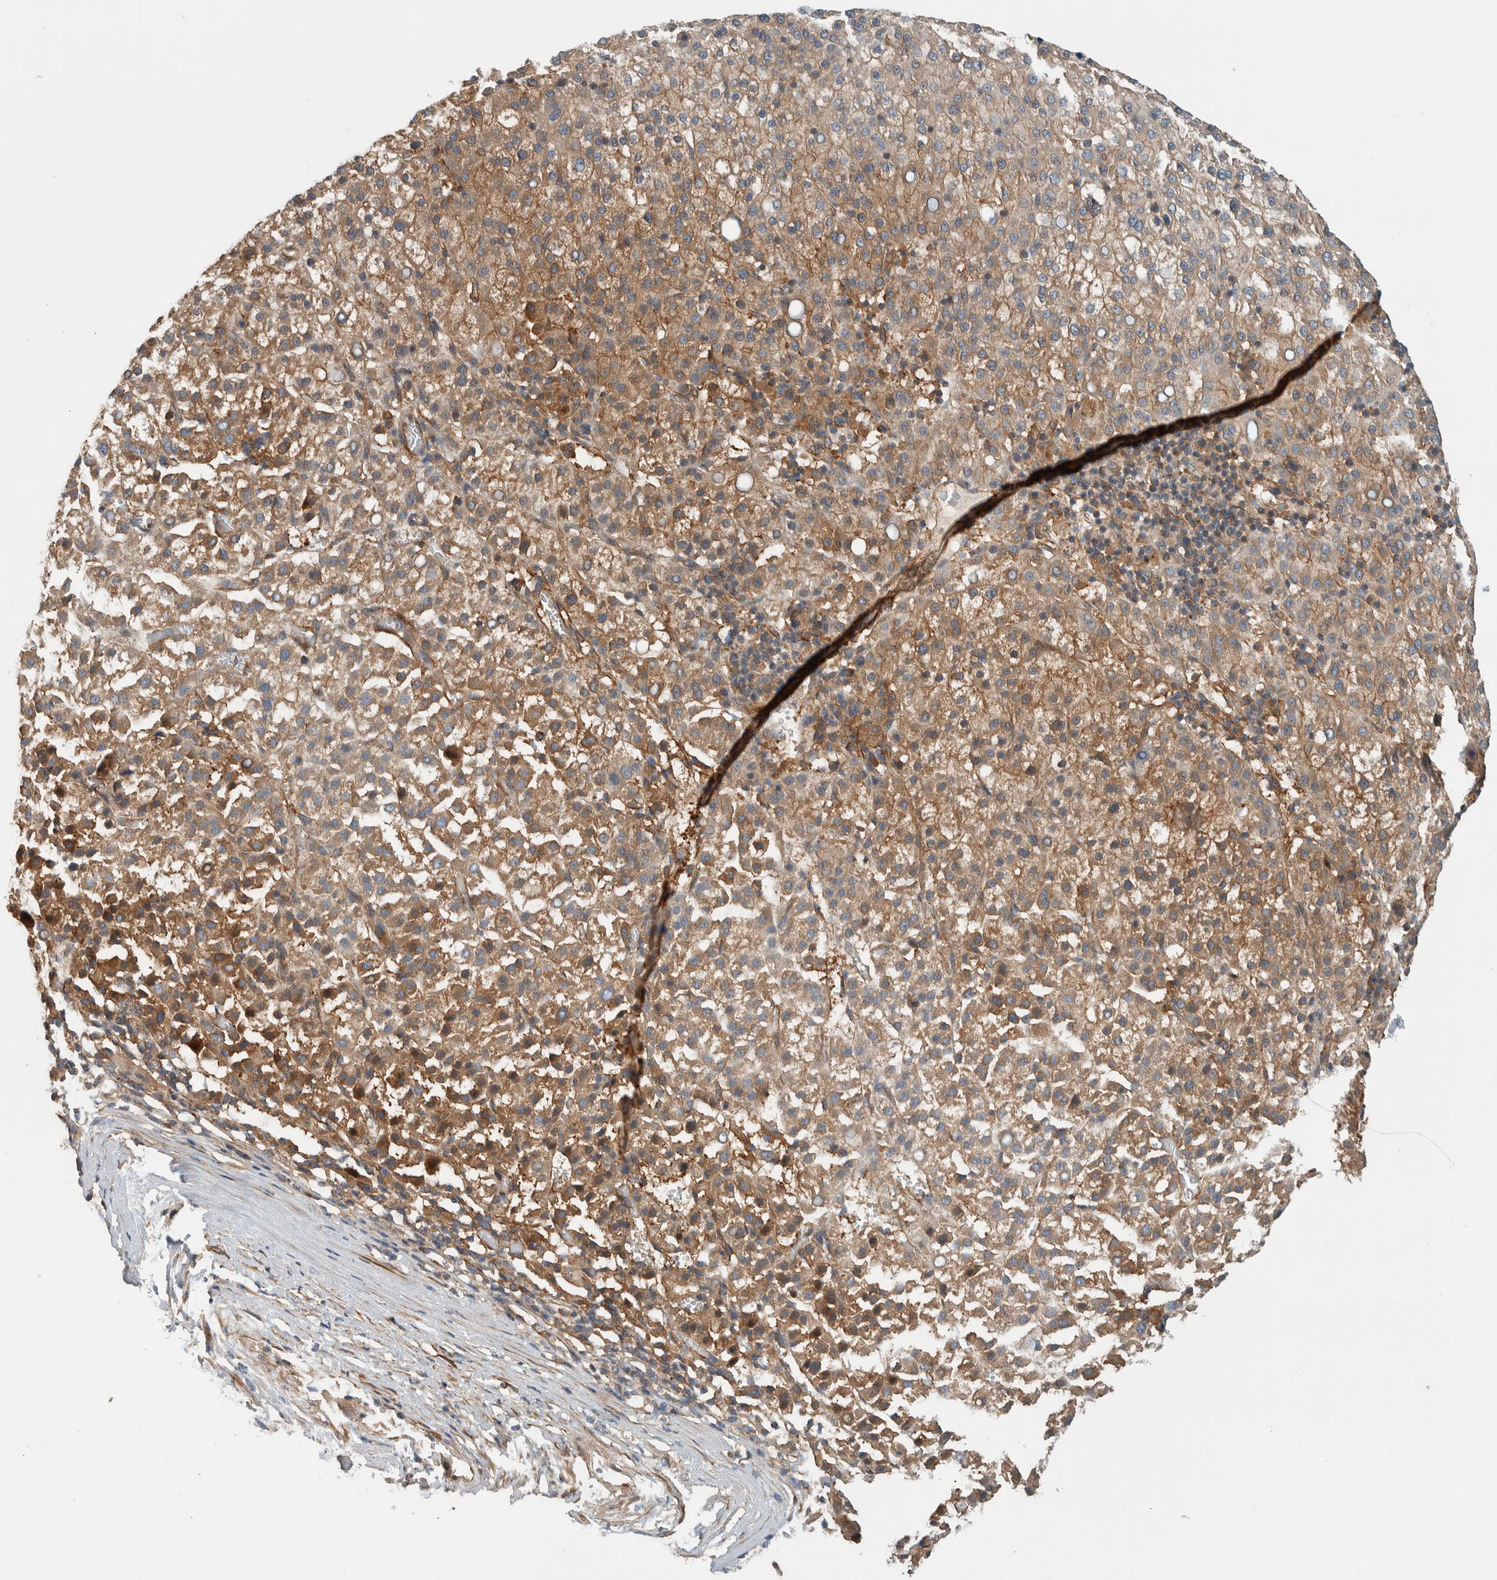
{"staining": {"intensity": "moderate", "quantity": ">75%", "location": "cytoplasmic/membranous"}, "tissue": "liver cancer", "cell_type": "Tumor cells", "image_type": "cancer", "snomed": [{"axis": "morphology", "description": "Carcinoma, Hepatocellular, NOS"}, {"axis": "topography", "description": "Liver"}], "caption": "About >75% of tumor cells in hepatocellular carcinoma (liver) demonstrate moderate cytoplasmic/membranous protein positivity as visualized by brown immunohistochemical staining.", "gene": "MPRIP", "patient": {"sex": "female", "age": 58}}